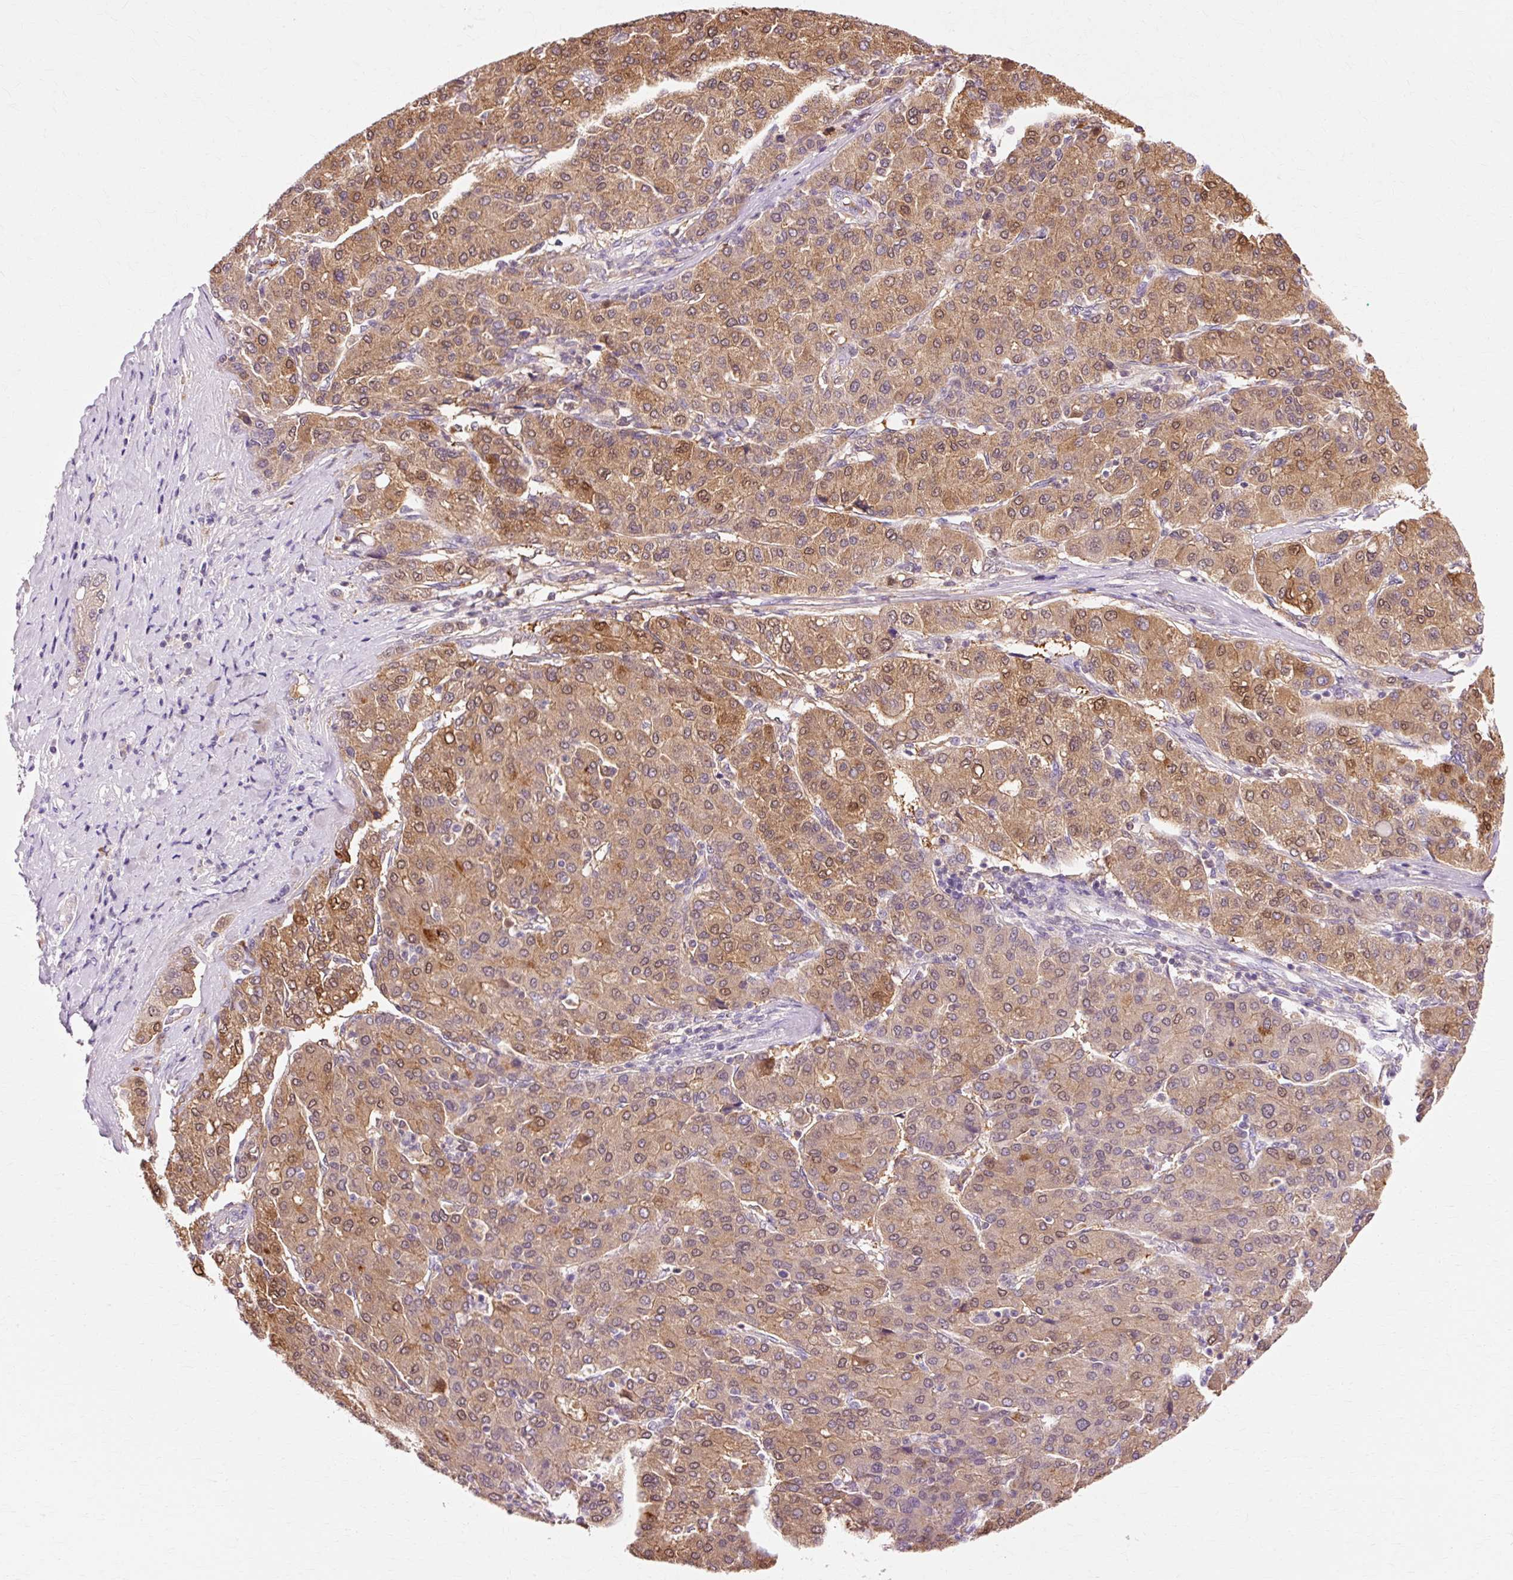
{"staining": {"intensity": "moderate", "quantity": ">75%", "location": "cytoplasmic/membranous,nuclear"}, "tissue": "liver cancer", "cell_type": "Tumor cells", "image_type": "cancer", "snomed": [{"axis": "morphology", "description": "Carcinoma, Hepatocellular, NOS"}, {"axis": "topography", "description": "Liver"}], "caption": "Immunohistochemical staining of human hepatocellular carcinoma (liver) reveals moderate cytoplasmic/membranous and nuclear protein expression in about >75% of tumor cells. Using DAB (3,3'-diaminobenzidine) (brown) and hematoxylin (blue) stains, captured at high magnification using brightfield microscopy.", "gene": "VN1R2", "patient": {"sex": "male", "age": 65}}